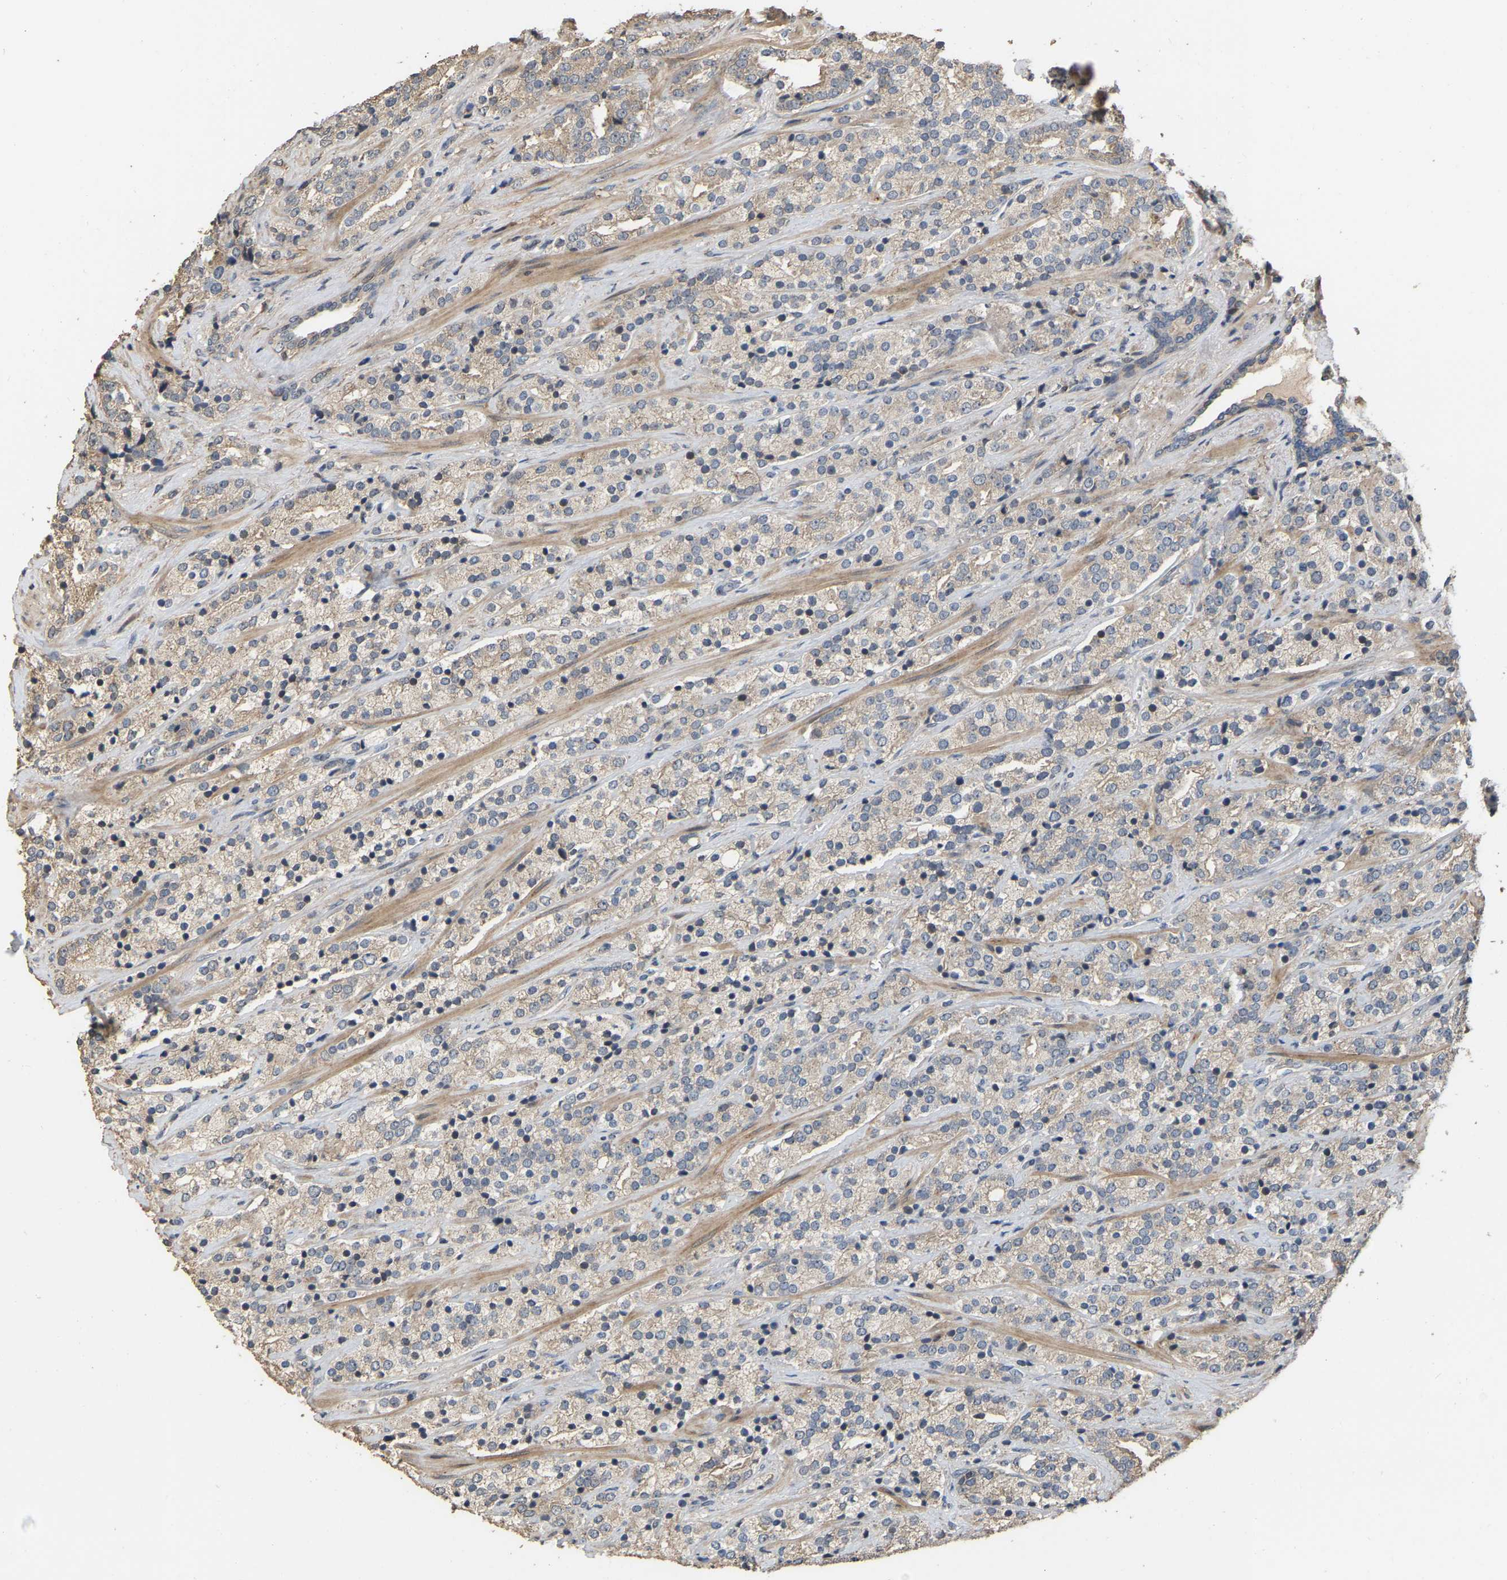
{"staining": {"intensity": "weak", "quantity": ">75%", "location": "cytoplasmic/membranous"}, "tissue": "prostate cancer", "cell_type": "Tumor cells", "image_type": "cancer", "snomed": [{"axis": "morphology", "description": "Adenocarcinoma, High grade"}, {"axis": "topography", "description": "Prostate"}], "caption": "Immunohistochemical staining of prostate cancer (high-grade adenocarcinoma) displays low levels of weak cytoplasmic/membranous positivity in approximately >75% of tumor cells. The staining was performed using DAB to visualize the protein expression in brown, while the nuclei were stained in blue with hematoxylin (Magnification: 20x).", "gene": "NCS1", "patient": {"sex": "male", "age": 71}}